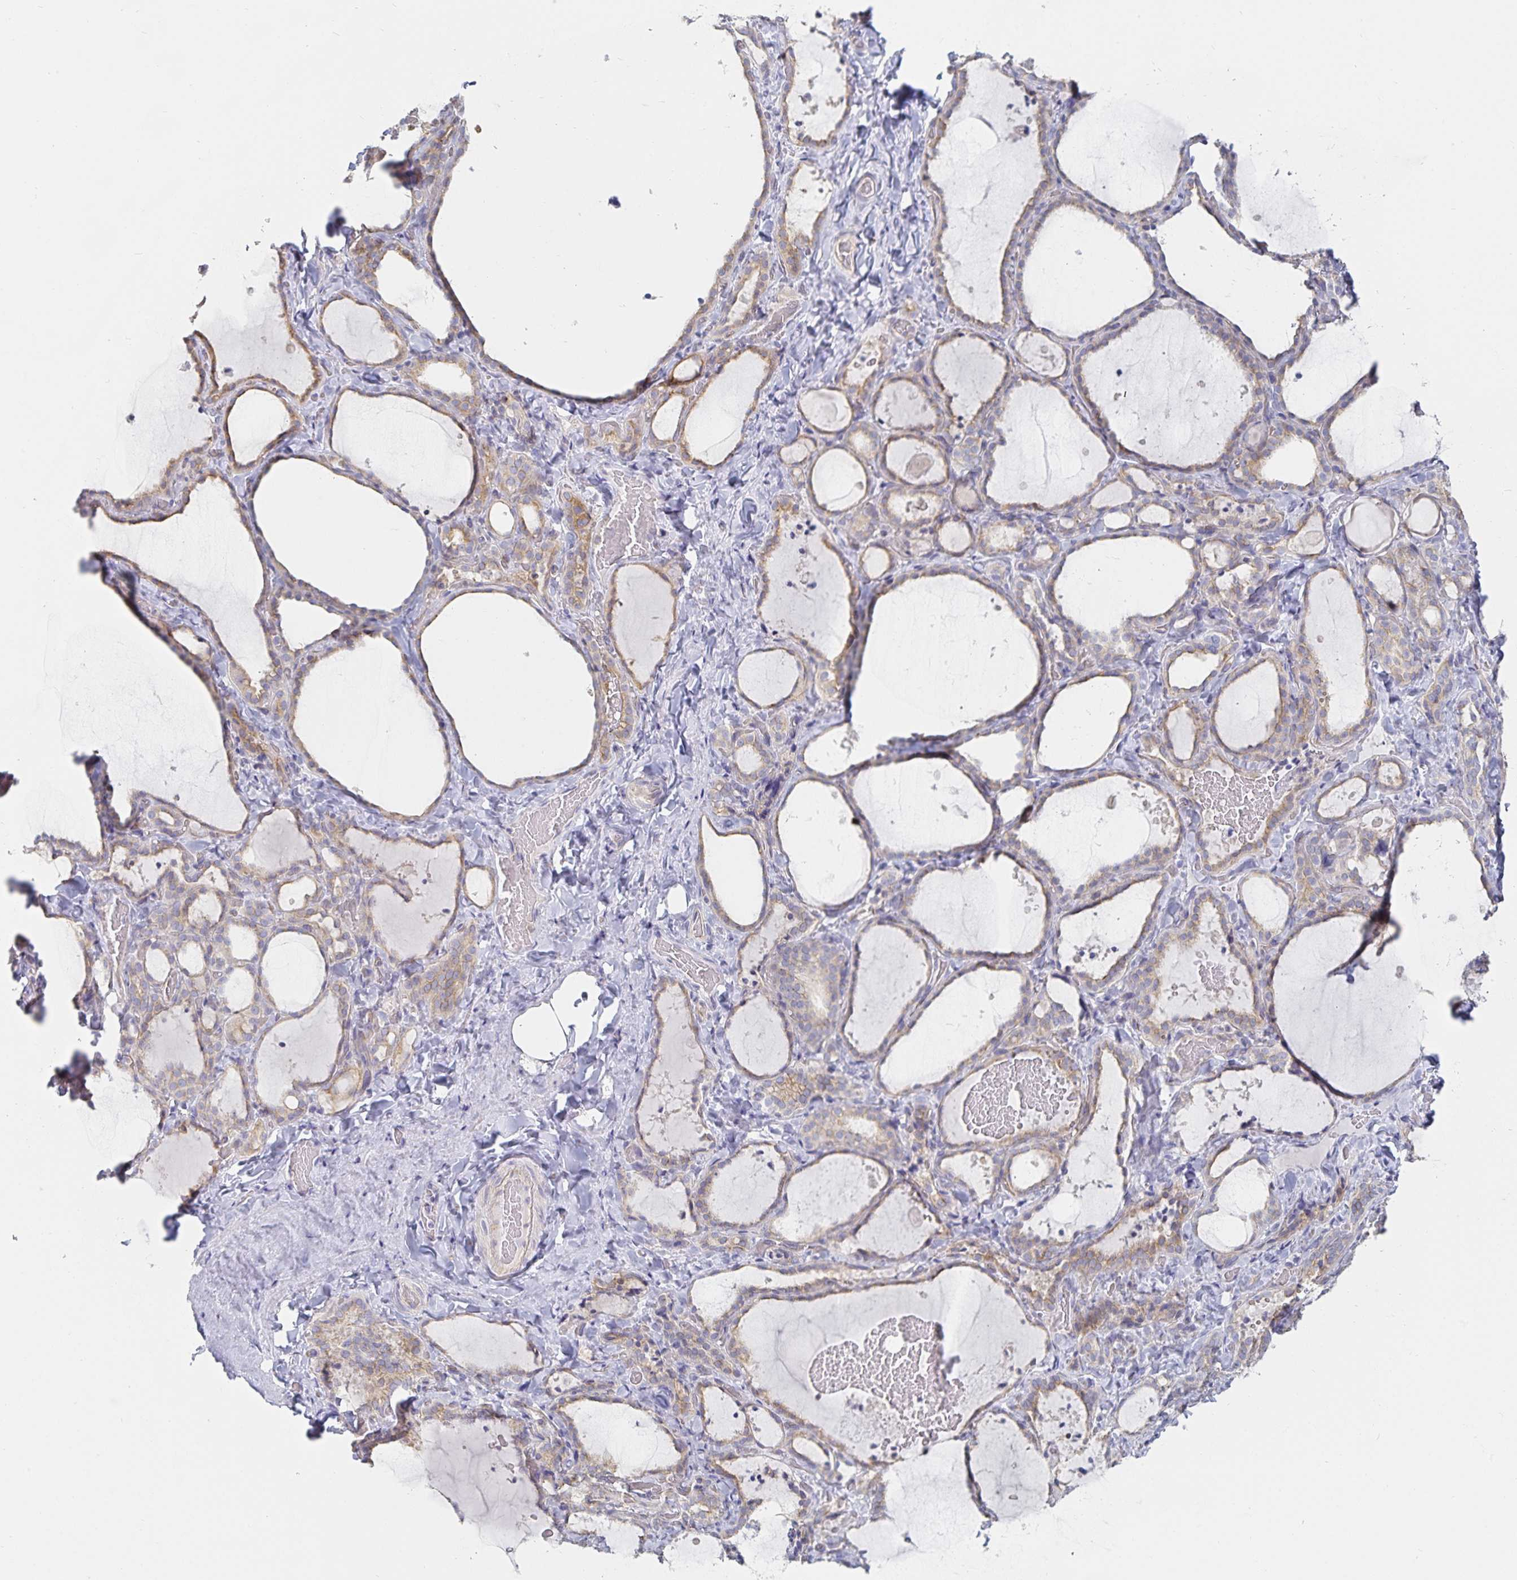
{"staining": {"intensity": "weak", "quantity": "25%-75%", "location": "cytoplasmic/membranous"}, "tissue": "thyroid gland", "cell_type": "Glandular cells", "image_type": "normal", "snomed": [{"axis": "morphology", "description": "Normal tissue, NOS"}, {"axis": "topography", "description": "Thyroid gland"}], "caption": "Immunohistochemistry image of unremarkable human thyroid gland stained for a protein (brown), which exhibits low levels of weak cytoplasmic/membranous expression in approximately 25%-75% of glandular cells.", "gene": "SFTPA1", "patient": {"sex": "female", "age": 22}}